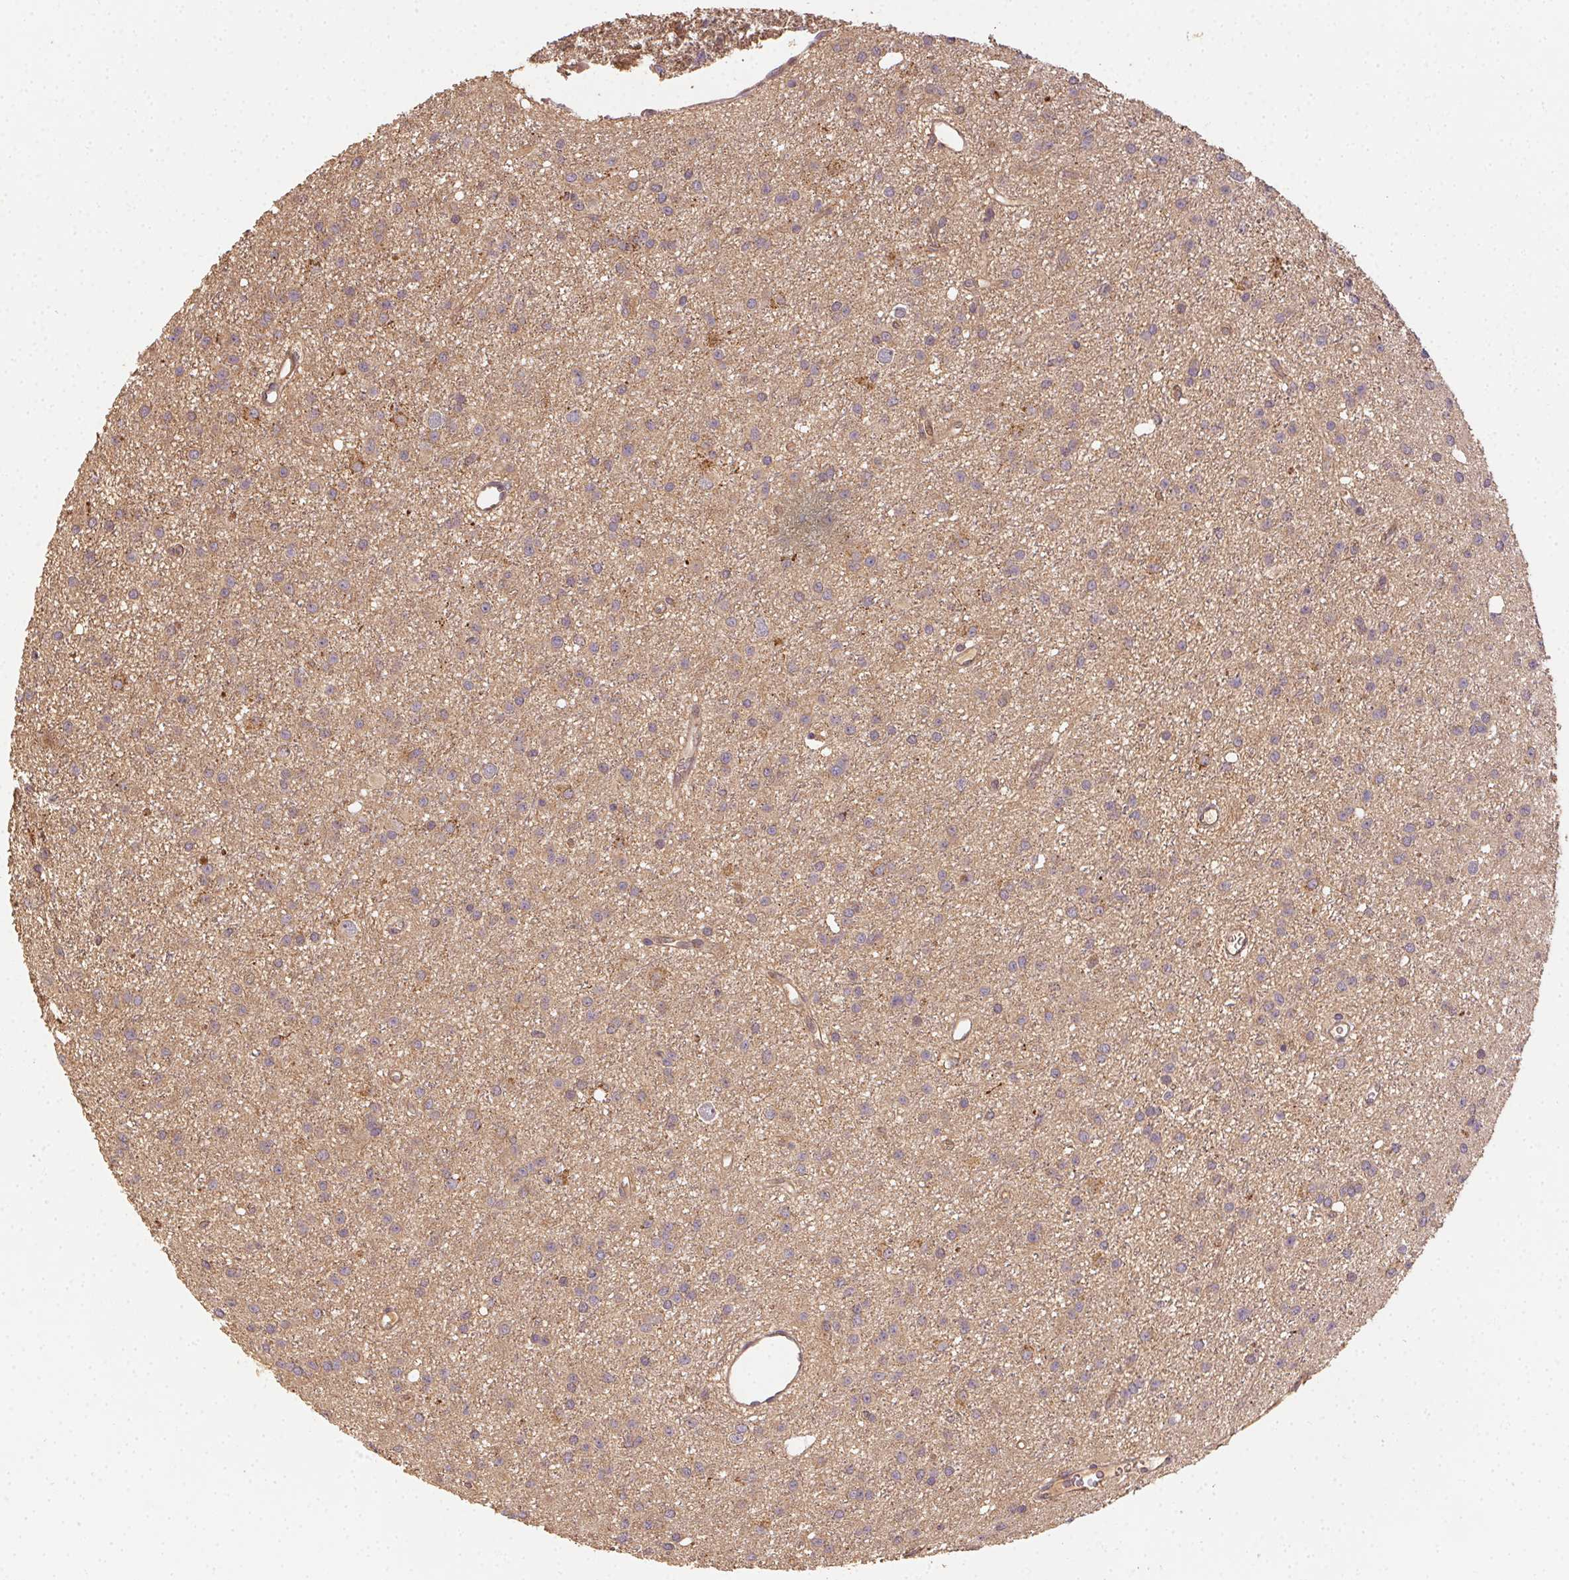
{"staining": {"intensity": "weak", "quantity": "25%-75%", "location": "cytoplasmic/membranous"}, "tissue": "glioma", "cell_type": "Tumor cells", "image_type": "cancer", "snomed": [{"axis": "morphology", "description": "Glioma, malignant, Low grade"}, {"axis": "topography", "description": "Brain"}], "caption": "Immunohistochemistry (IHC) image of neoplastic tissue: glioma stained using immunohistochemistry (IHC) demonstrates low levels of weak protein expression localized specifically in the cytoplasmic/membranous of tumor cells, appearing as a cytoplasmic/membranous brown color.", "gene": "RALA", "patient": {"sex": "male", "age": 27}}